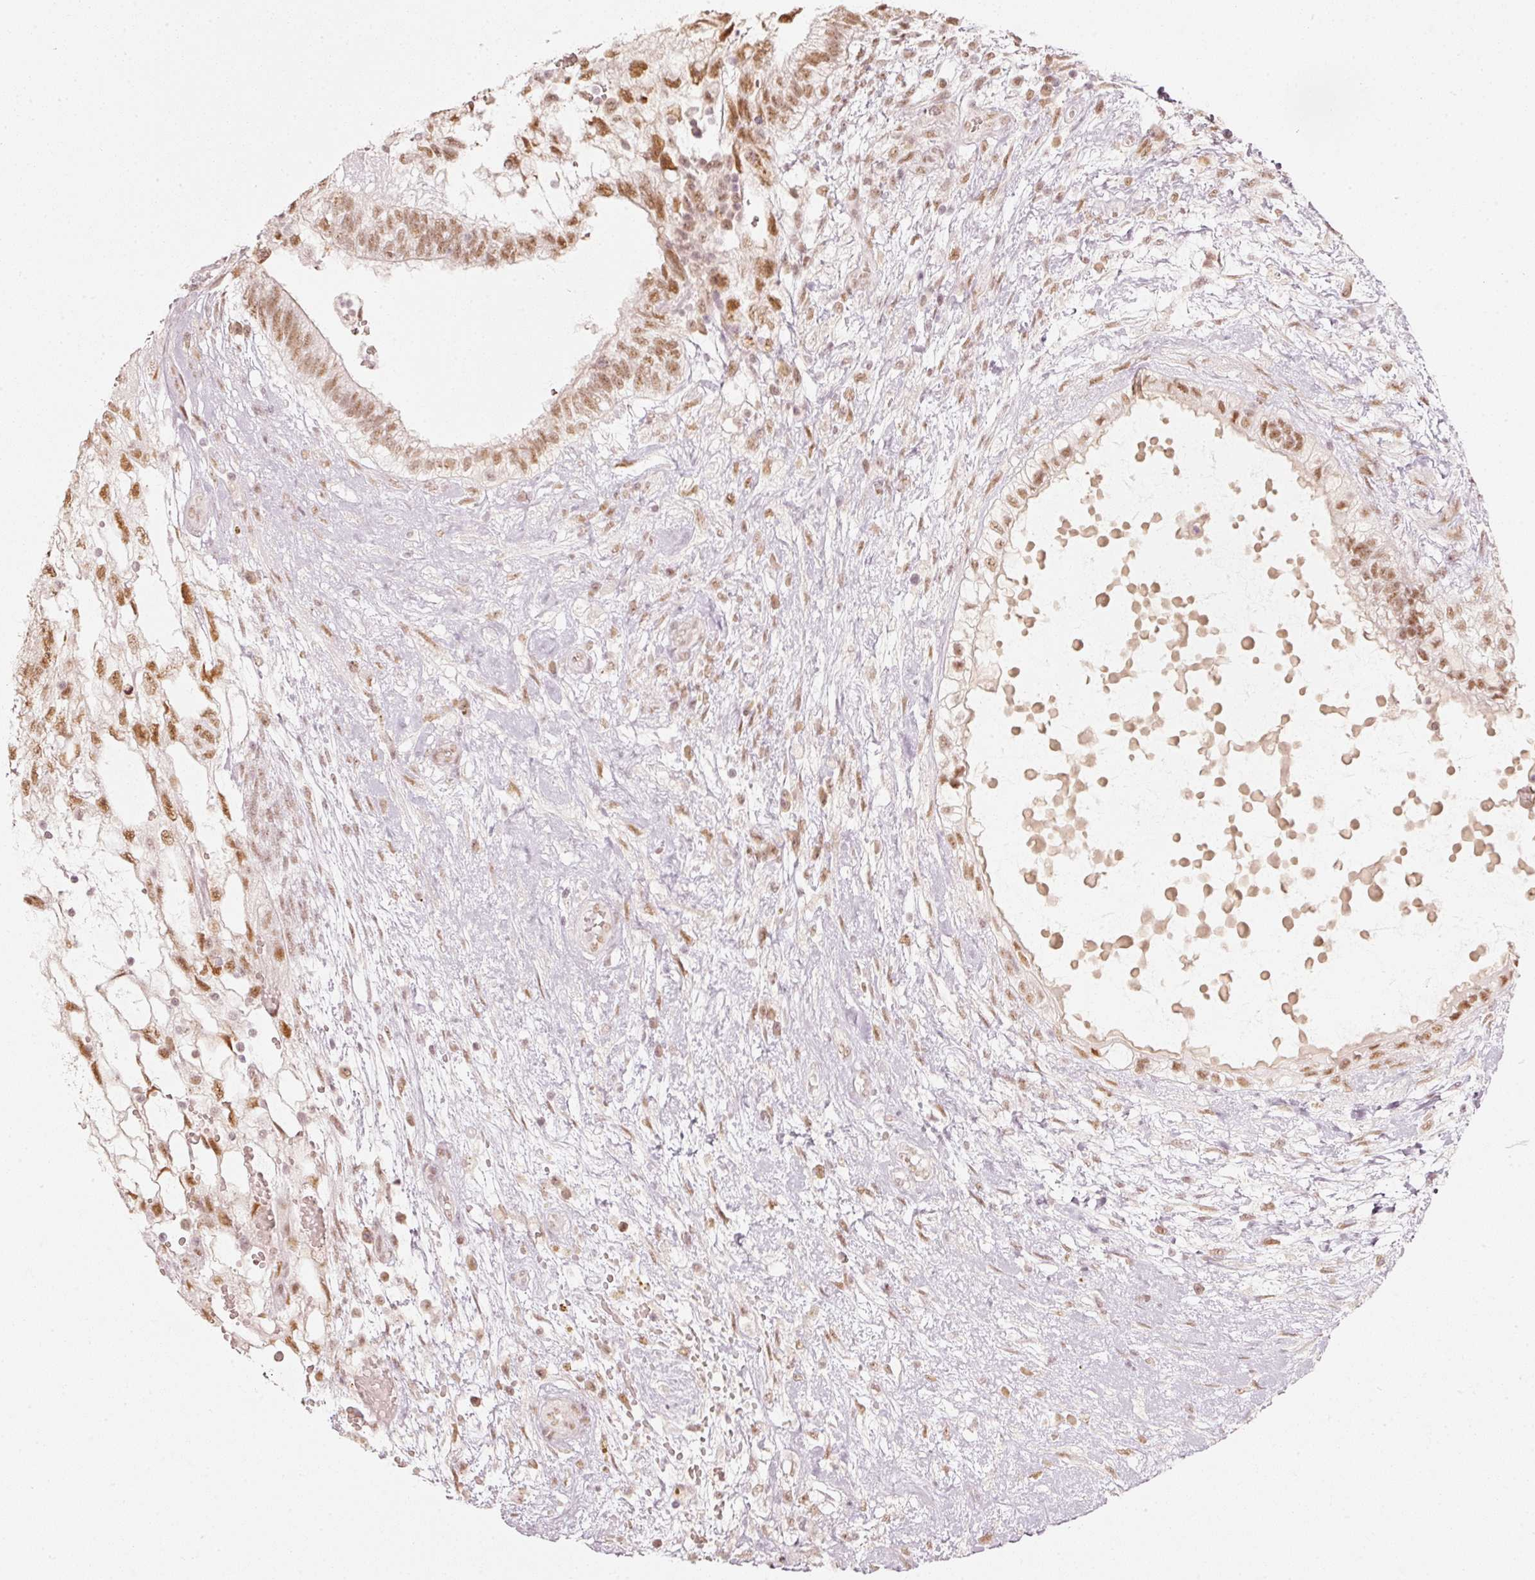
{"staining": {"intensity": "moderate", "quantity": ">75%", "location": "nuclear"}, "tissue": "testis cancer", "cell_type": "Tumor cells", "image_type": "cancer", "snomed": [{"axis": "morphology", "description": "Normal tissue, NOS"}, {"axis": "morphology", "description": "Carcinoma, Embryonal, NOS"}, {"axis": "topography", "description": "Testis"}], "caption": "Immunohistochemical staining of human testis cancer (embryonal carcinoma) exhibits moderate nuclear protein staining in approximately >75% of tumor cells.", "gene": "PPP1R10", "patient": {"sex": "male", "age": 32}}